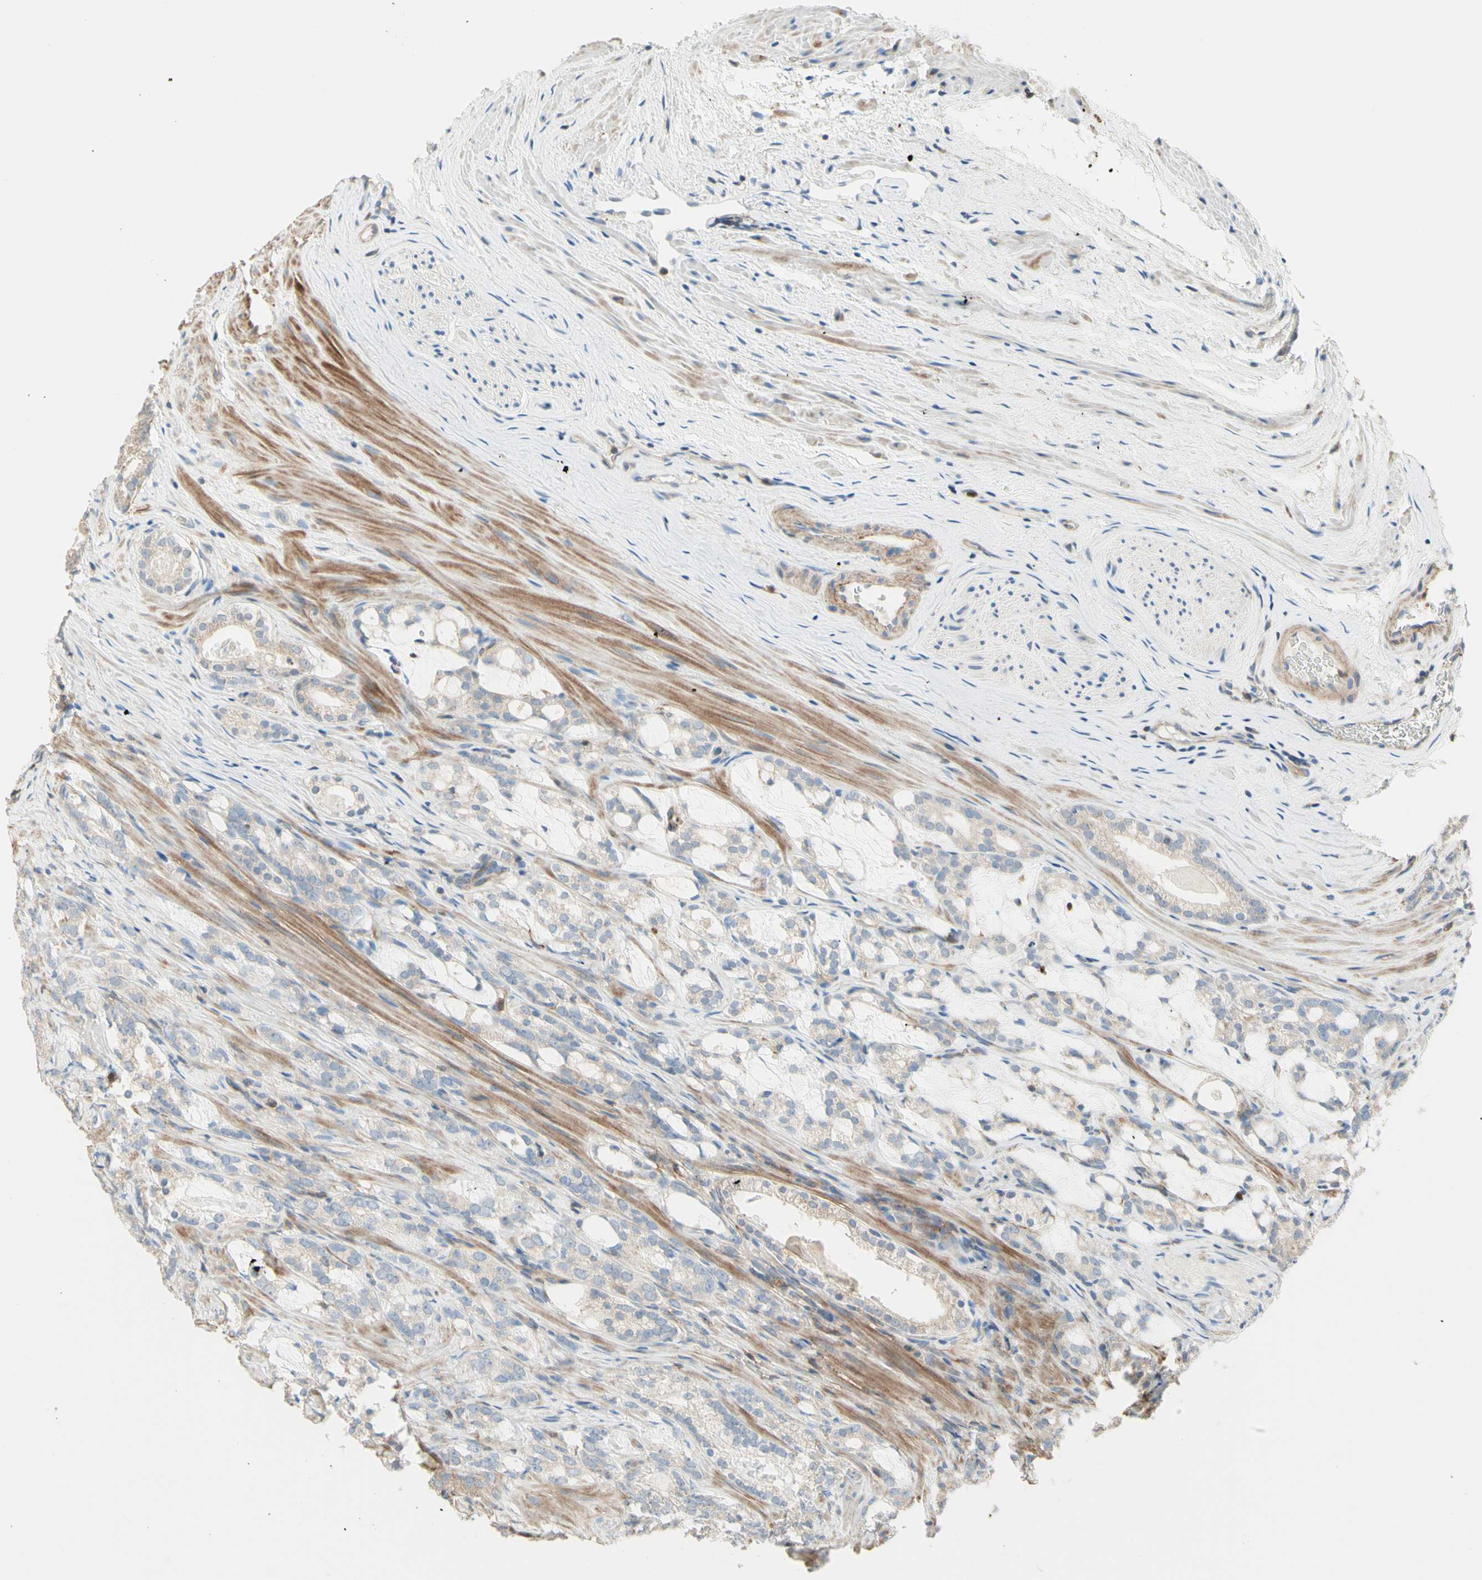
{"staining": {"intensity": "weak", "quantity": "25%-75%", "location": "cytoplasmic/membranous"}, "tissue": "prostate cancer", "cell_type": "Tumor cells", "image_type": "cancer", "snomed": [{"axis": "morphology", "description": "Adenocarcinoma, Low grade"}, {"axis": "topography", "description": "Prostate"}], "caption": "The image shows immunohistochemical staining of prostate cancer (low-grade adenocarcinoma). There is weak cytoplasmic/membranous expression is present in approximately 25%-75% of tumor cells.", "gene": "SEMA4C", "patient": {"sex": "male", "age": 59}}